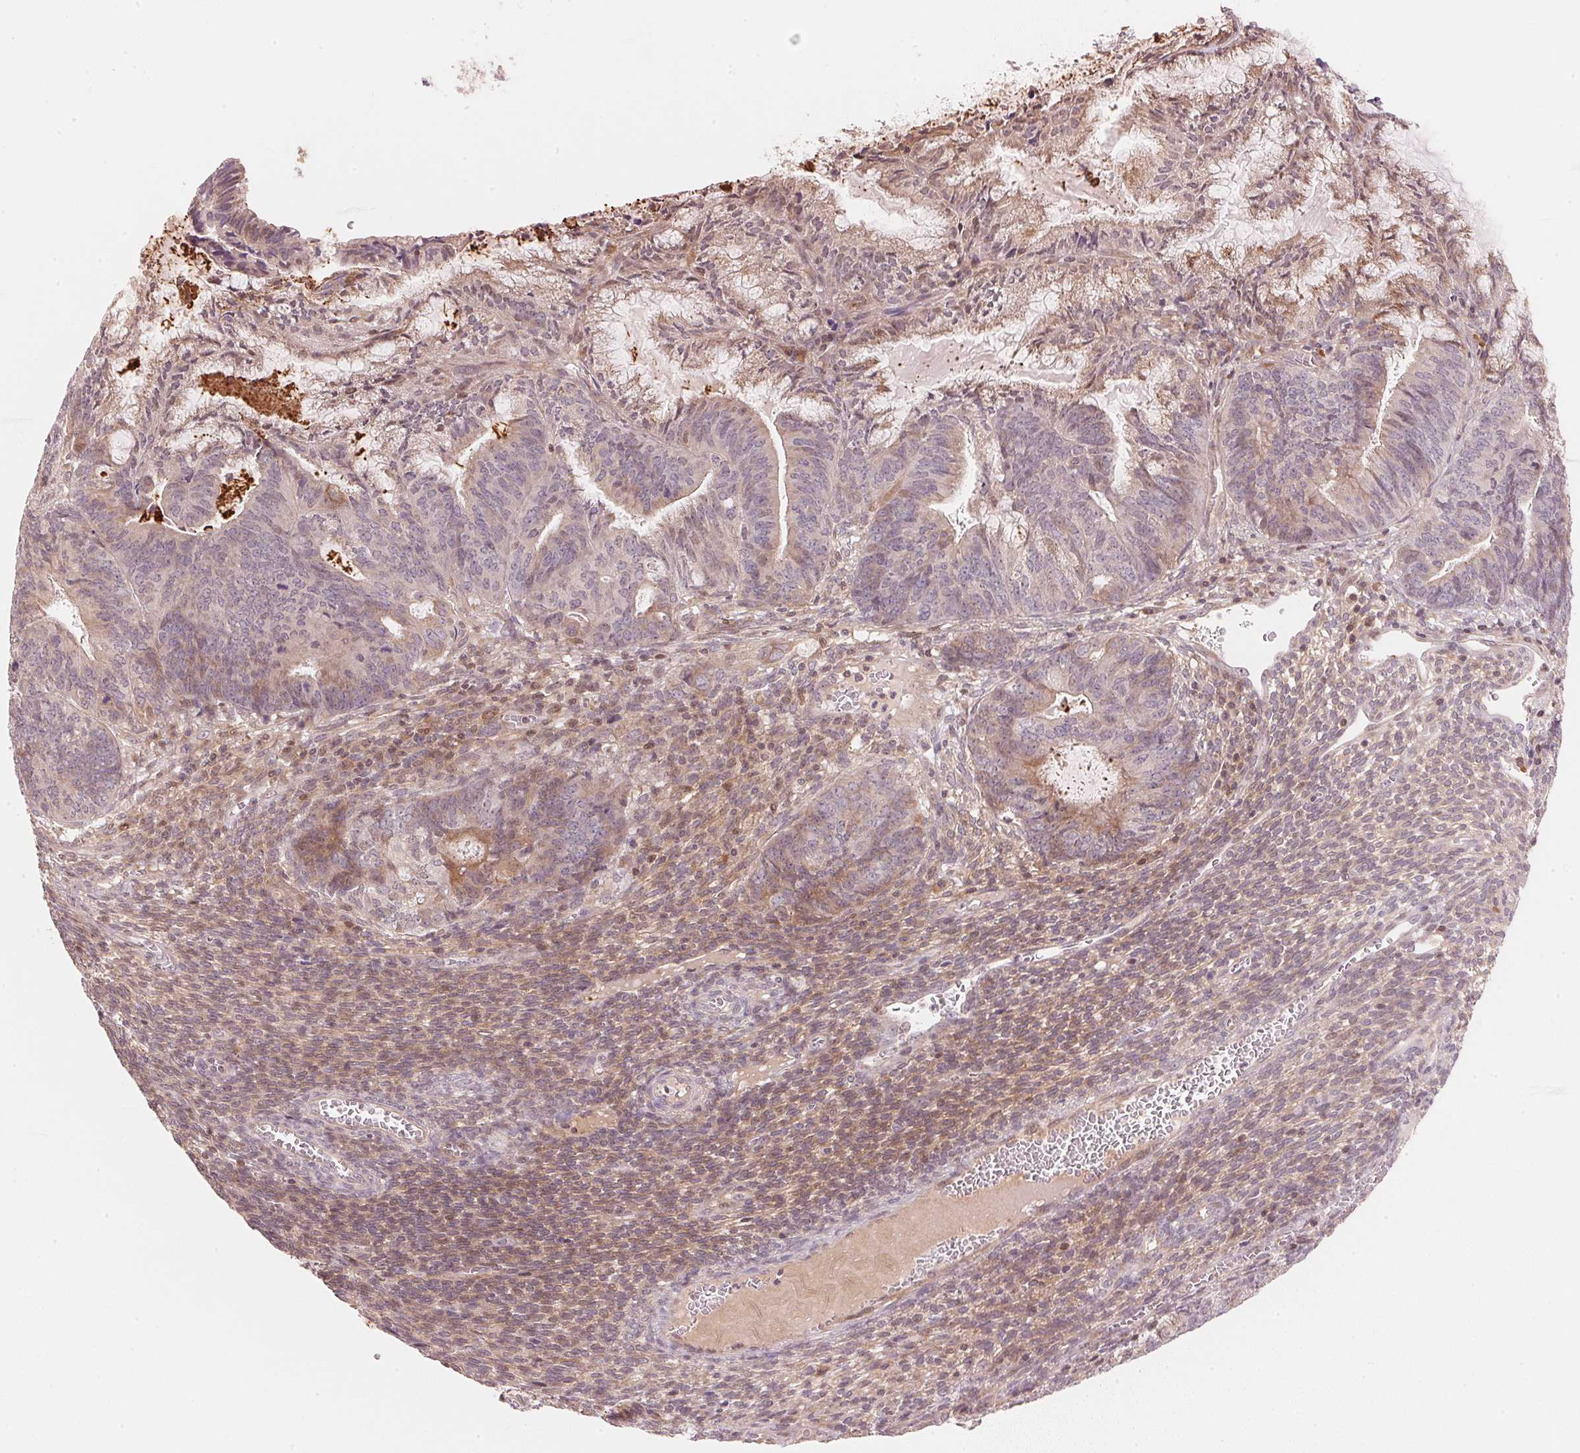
{"staining": {"intensity": "weak", "quantity": "<25%", "location": "cytoplasmic/membranous"}, "tissue": "endometrial cancer", "cell_type": "Tumor cells", "image_type": "cancer", "snomed": [{"axis": "morphology", "description": "Adenocarcinoma, NOS"}, {"axis": "topography", "description": "Endometrium"}], "caption": "A photomicrograph of endometrial cancer stained for a protein displays no brown staining in tumor cells.", "gene": "PRKN", "patient": {"sex": "female", "age": 86}}